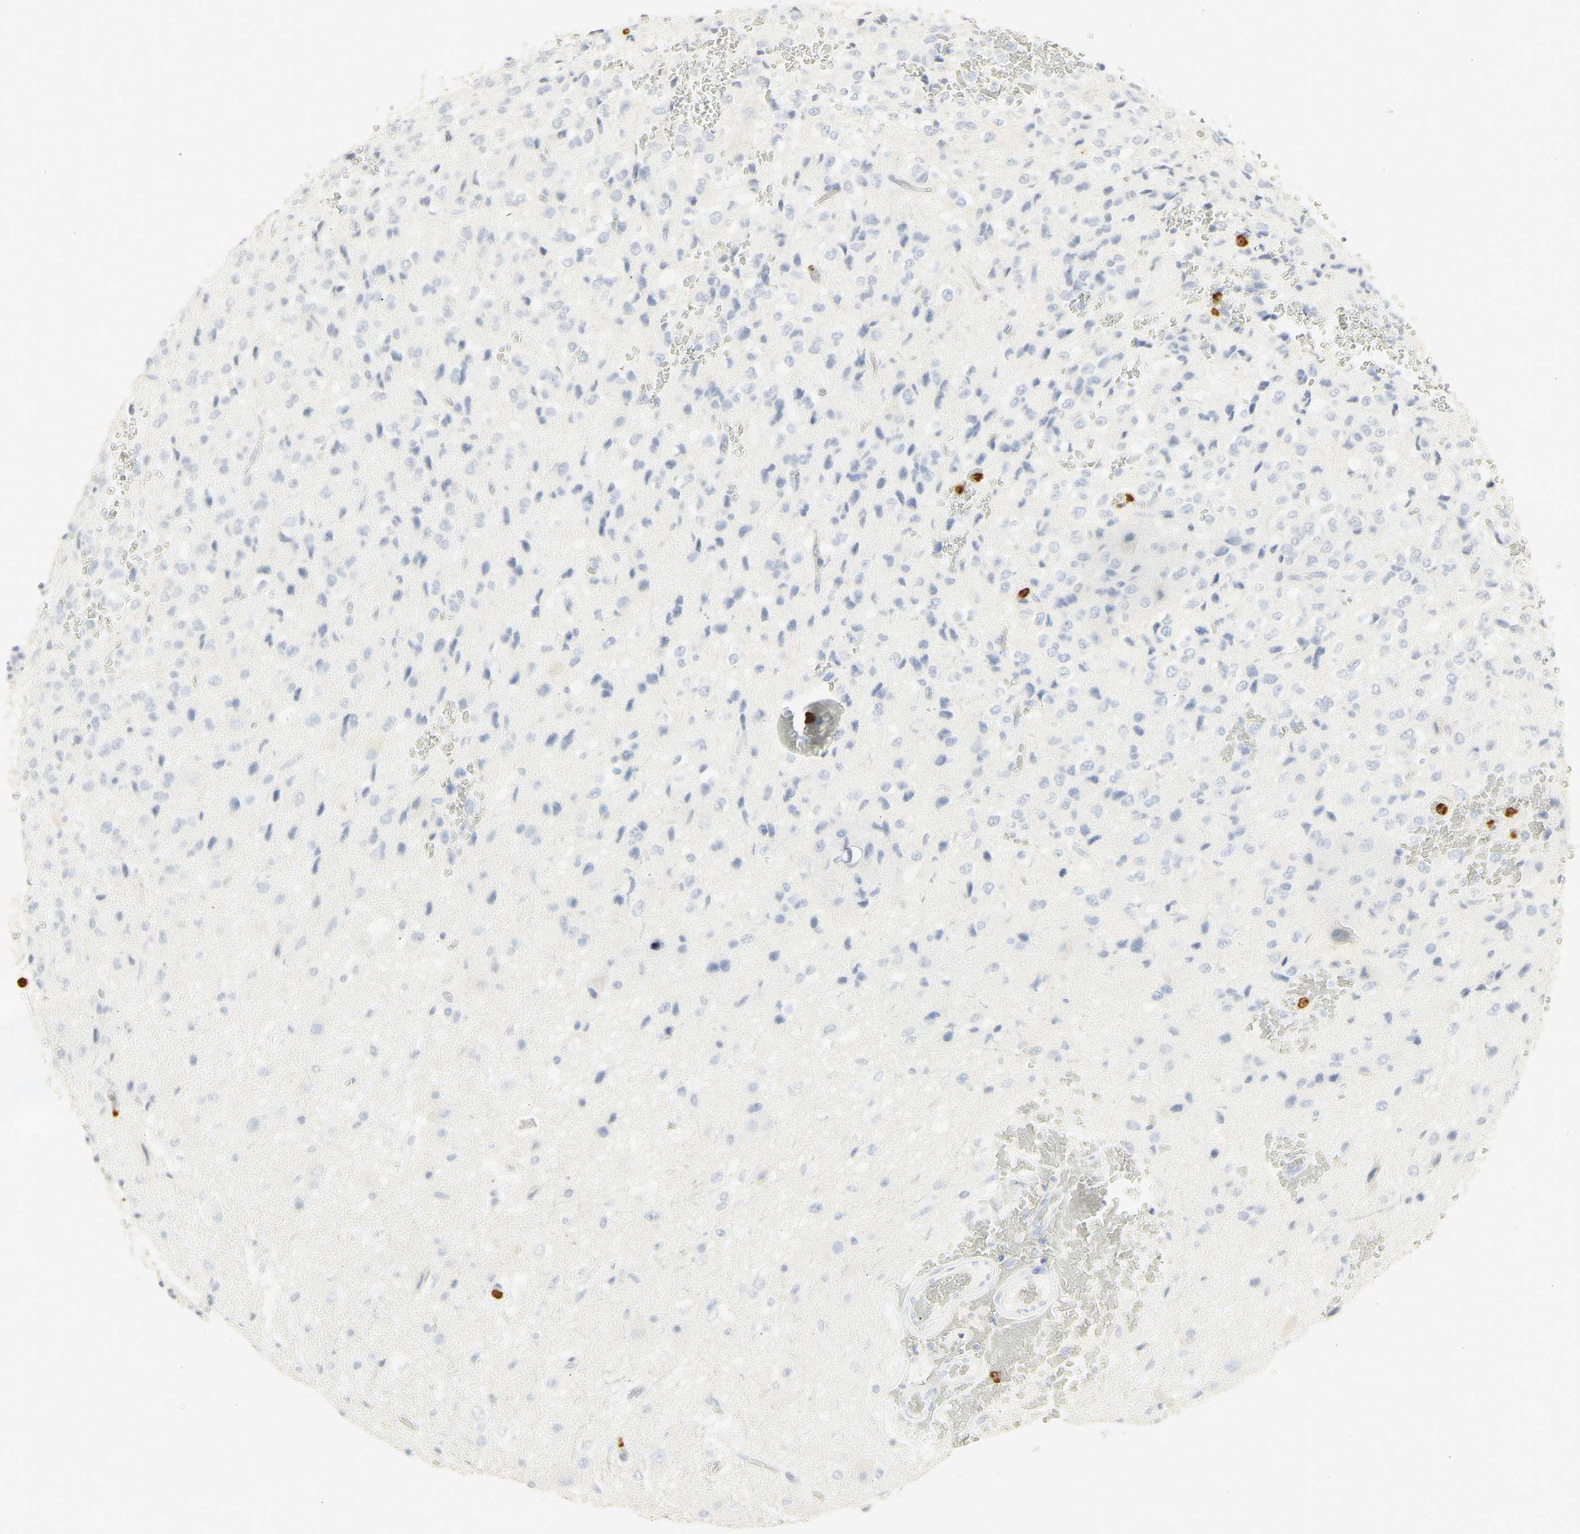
{"staining": {"intensity": "negative", "quantity": "none", "location": "none"}, "tissue": "glioma", "cell_type": "Tumor cells", "image_type": "cancer", "snomed": [{"axis": "morphology", "description": "Glioma, malignant, High grade"}, {"axis": "topography", "description": "pancreas cauda"}], "caption": "Tumor cells are negative for brown protein staining in glioma.", "gene": "CEACAM5", "patient": {"sex": "male", "age": 60}}